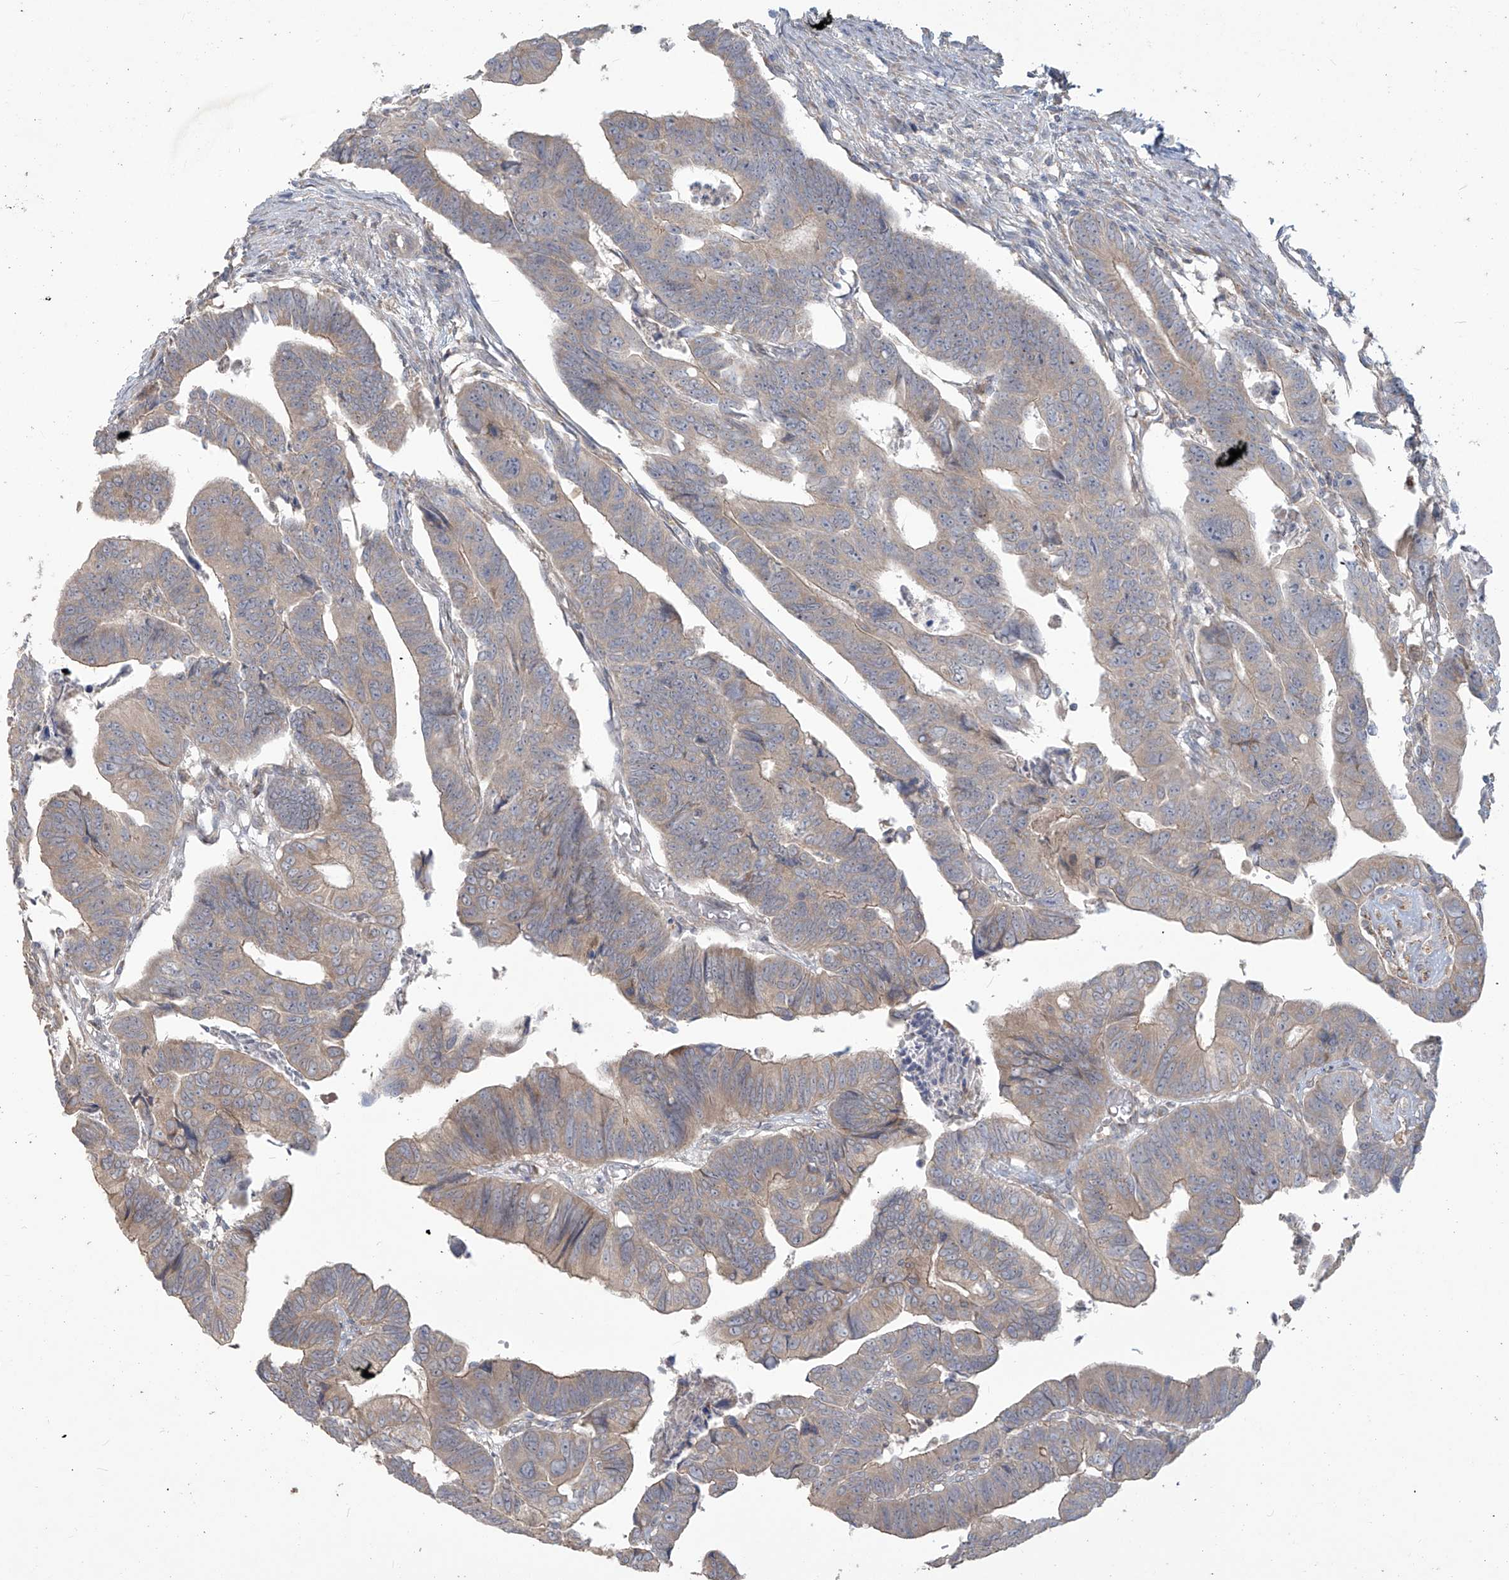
{"staining": {"intensity": "weak", "quantity": "<25%", "location": "cytoplasmic/membranous"}, "tissue": "colorectal cancer", "cell_type": "Tumor cells", "image_type": "cancer", "snomed": [{"axis": "morphology", "description": "Adenocarcinoma, NOS"}, {"axis": "topography", "description": "Rectum"}], "caption": "The micrograph demonstrates no staining of tumor cells in colorectal cancer.", "gene": "MAGIX", "patient": {"sex": "female", "age": 65}}